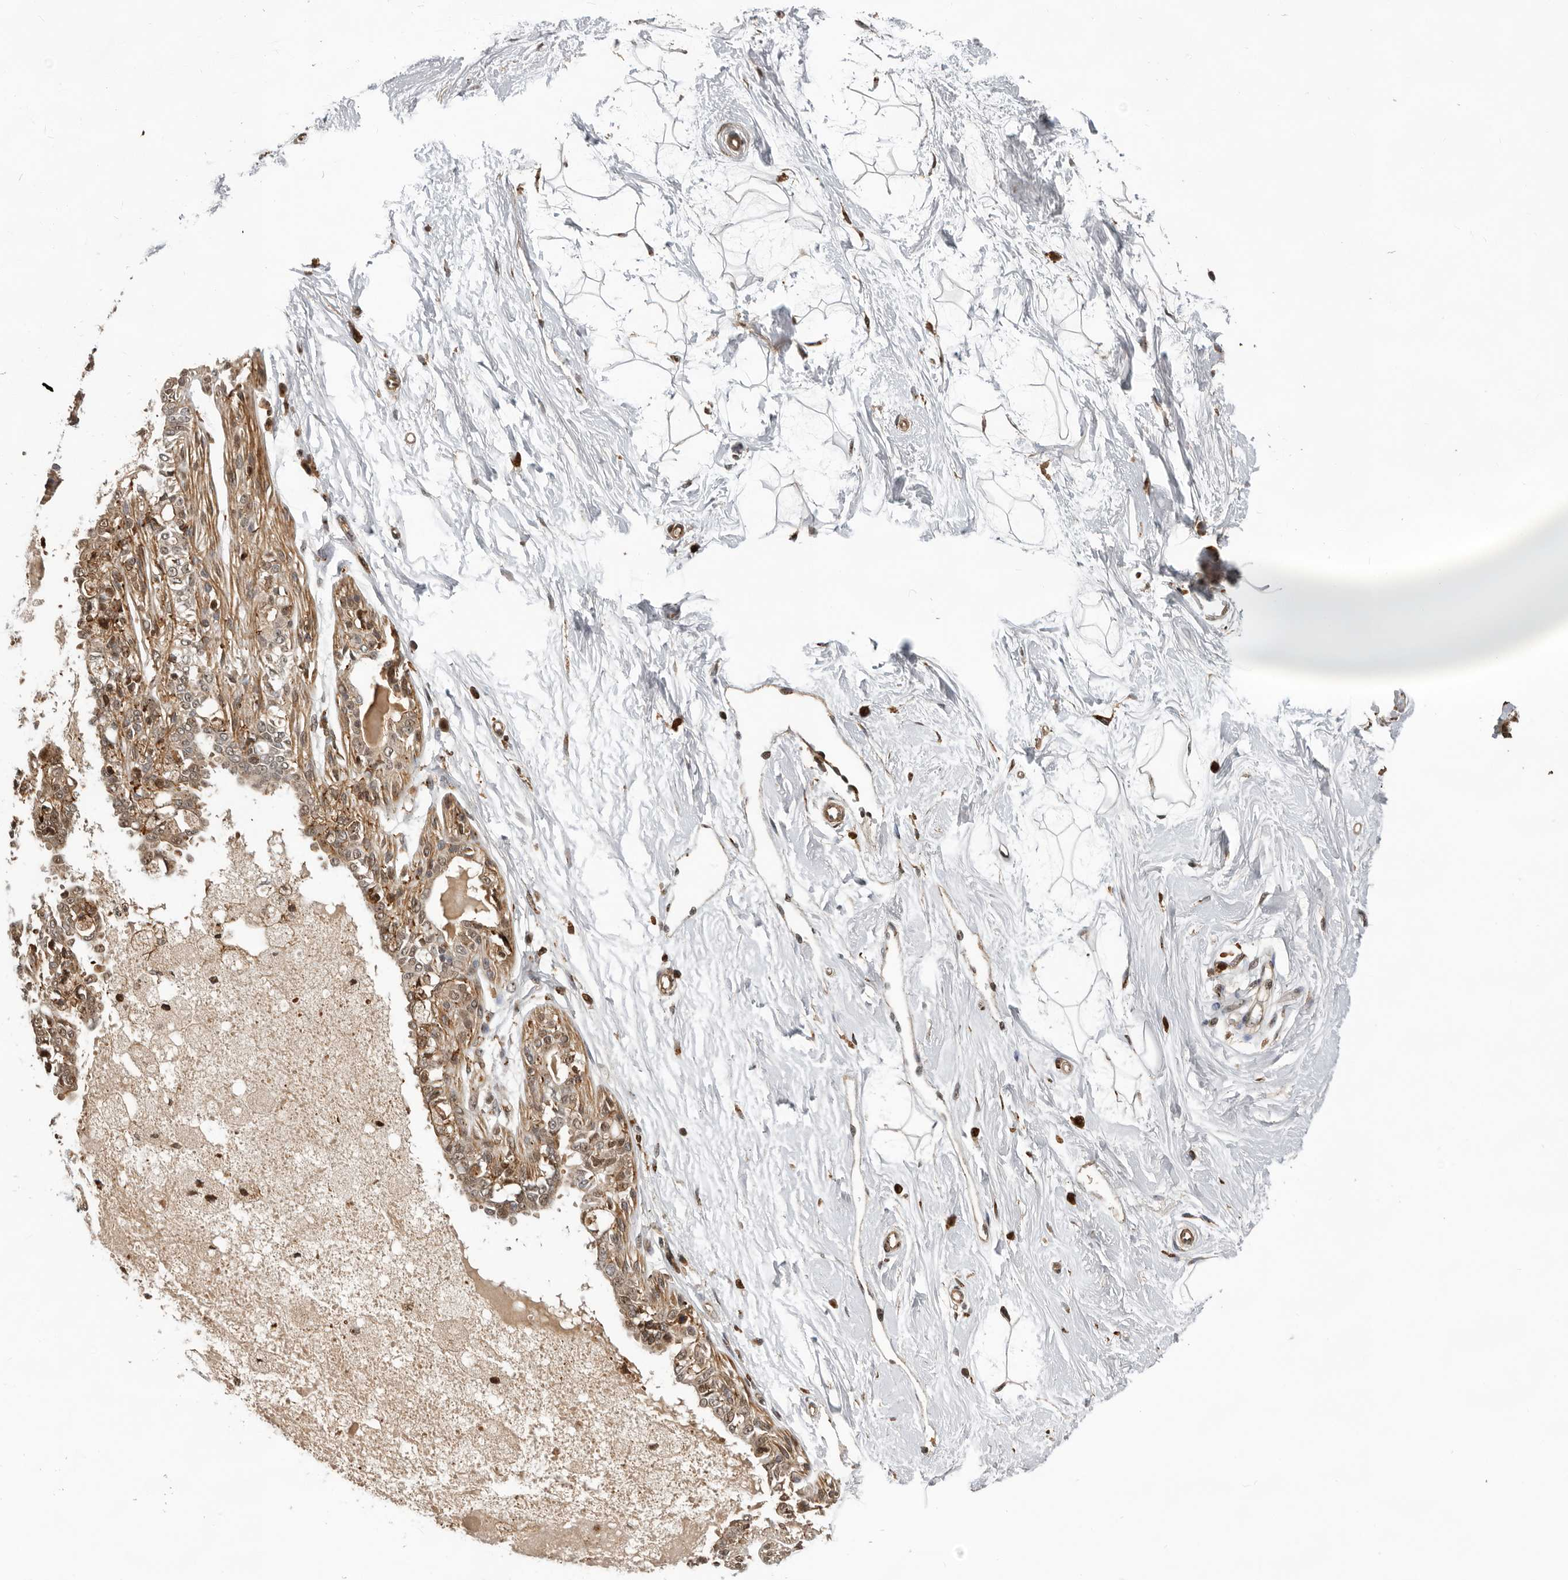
{"staining": {"intensity": "moderate", "quantity": ">75%", "location": "cytoplasmic/membranous"}, "tissue": "breast", "cell_type": "Adipocytes", "image_type": "normal", "snomed": [{"axis": "morphology", "description": "Normal tissue, NOS"}, {"axis": "topography", "description": "Breast"}], "caption": "The histopathology image displays immunohistochemical staining of unremarkable breast. There is moderate cytoplasmic/membranous staining is identified in about >75% of adipocytes.", "gene": "RNF157", "patient": {"sex": "female", "age": 45}}